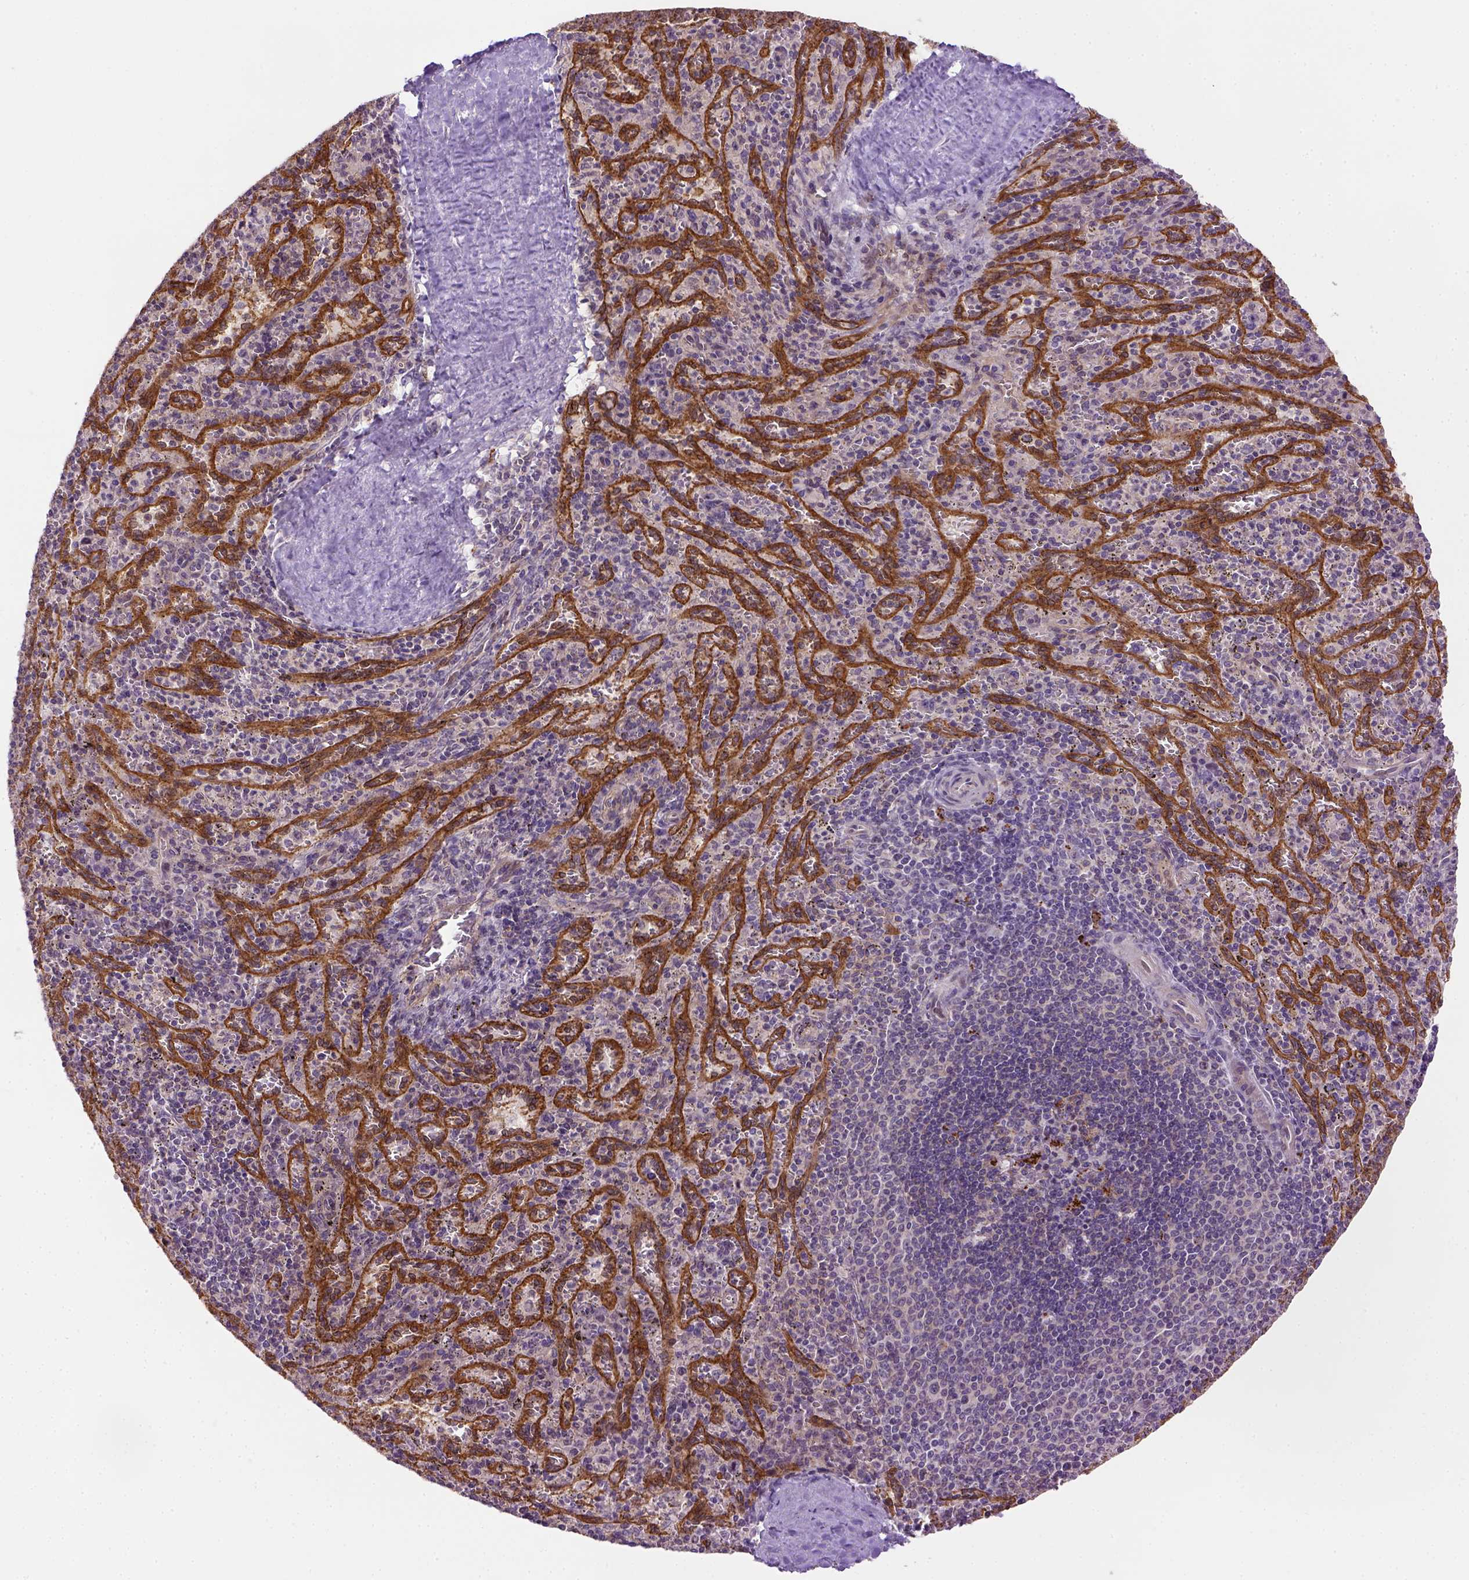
{"staining": {"intensity": "weak", "quantity": "<25%", "location": "cytoplasmic/membranous"}, "tissue": "spleen", "cell_type": "Cells in red pulp", "image_type": "normal", "snomed": [{"axis": "morphology", "description": "Normal tissue, NOS"}, {"axis": "topography", "description": "Spleen"}], "caption": "The IHC photomicrograph has no significant positivity in cells in red pulp of spleen. (DAB (3,3'-diaminobenzidine) immunohistochemistry (IHC) with hematoxylin counter stain).", "gene": "KAZN", "patient": {"sex": "male", "age": 57}}